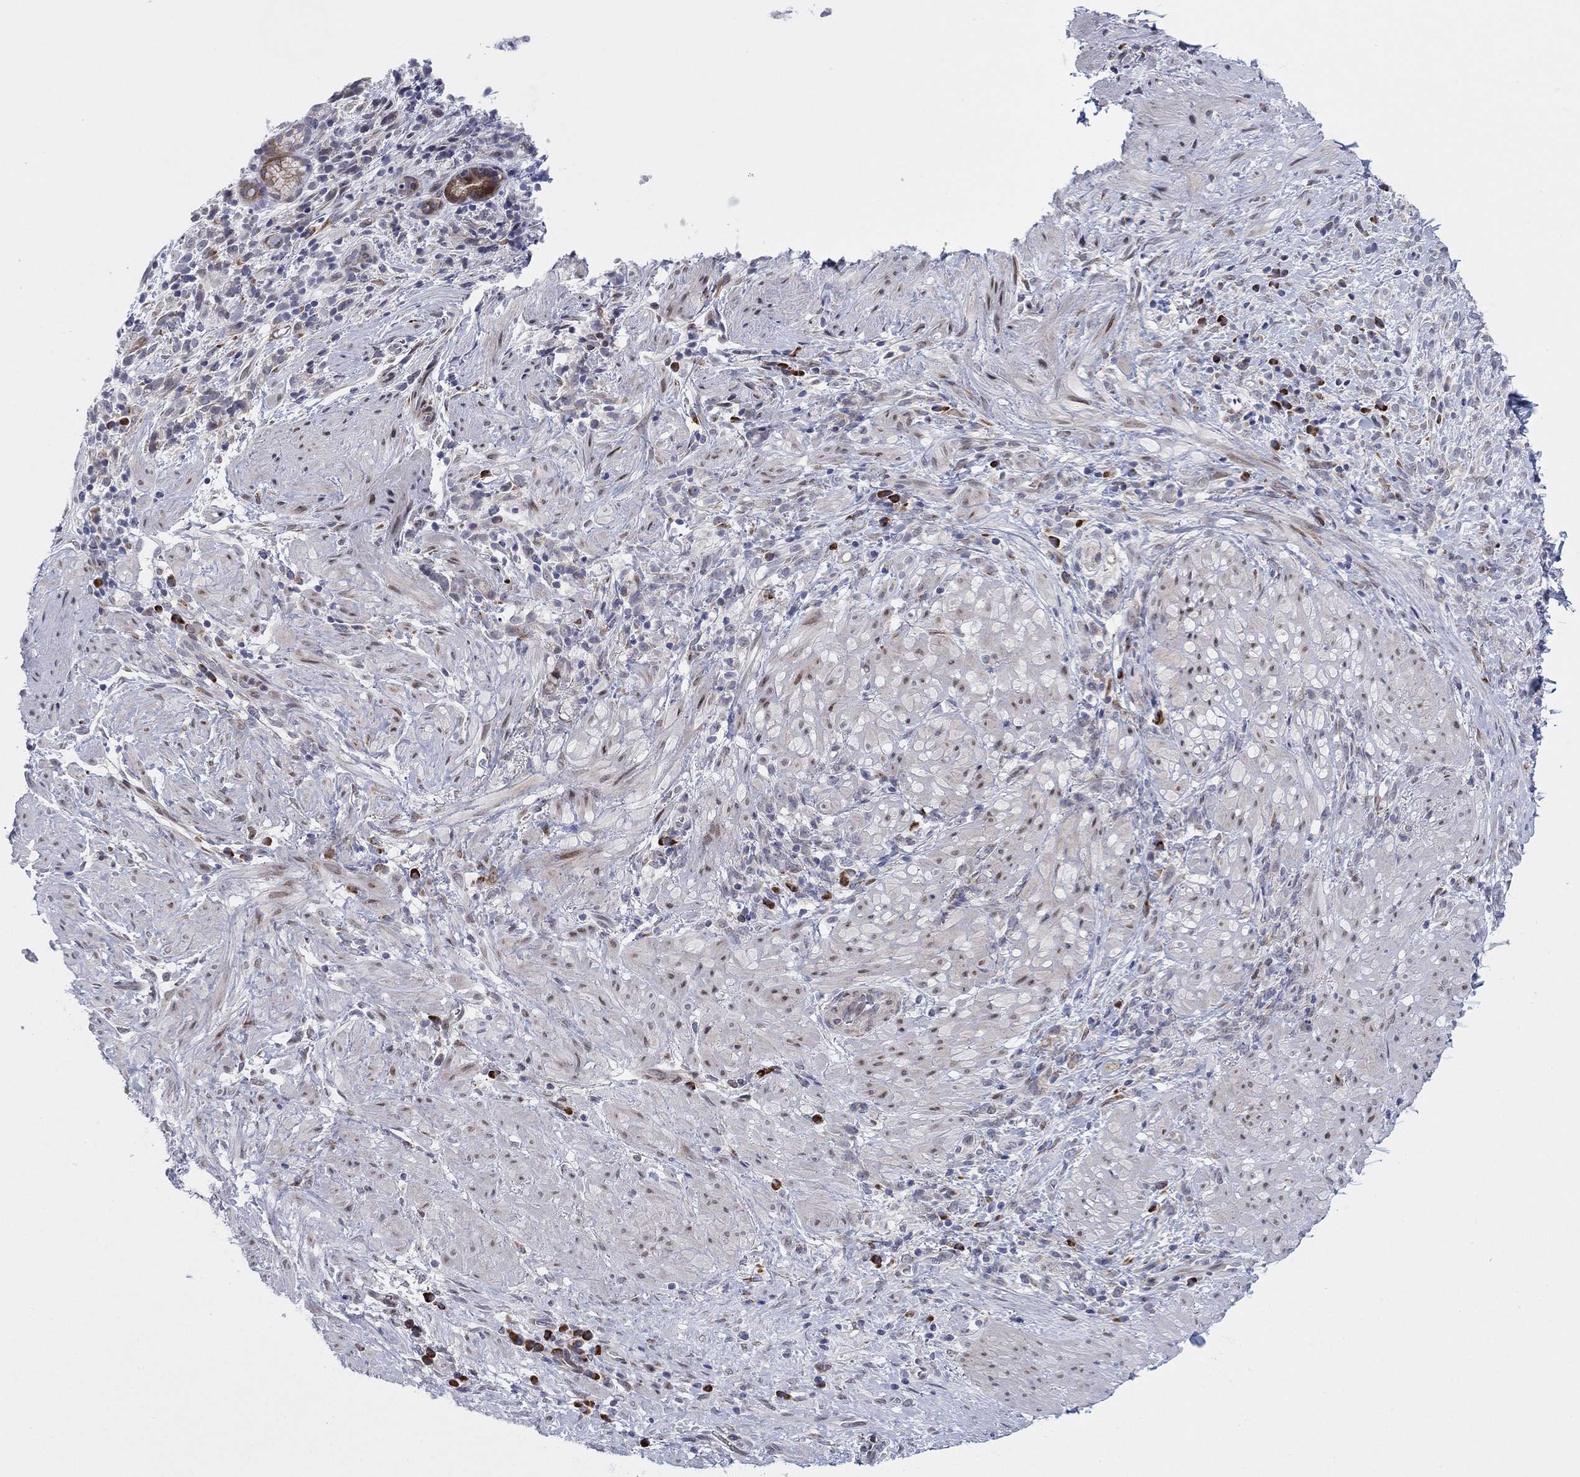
{"staining": {"intensity": "moderate", "quantity": "<25%", "location": "cytoplasmic/membranous"}, "tissue": "stomach cancer", "cell_type": "Tumor cells", "image_type": "cancer", "snomed": [{"axis": "morphology", "description": "Adenocarcinoma, NOS"}, {"axis": "topography", "description": "Stomach"}], "caption": "An image of human stomach cancer (adenocarcinoma) stained for a protein displays moderate cytoplasmic/membranous brown staining in tumor cells.", "gene": "TTC21B", "patient": {"sex": "female", "age": 57}}